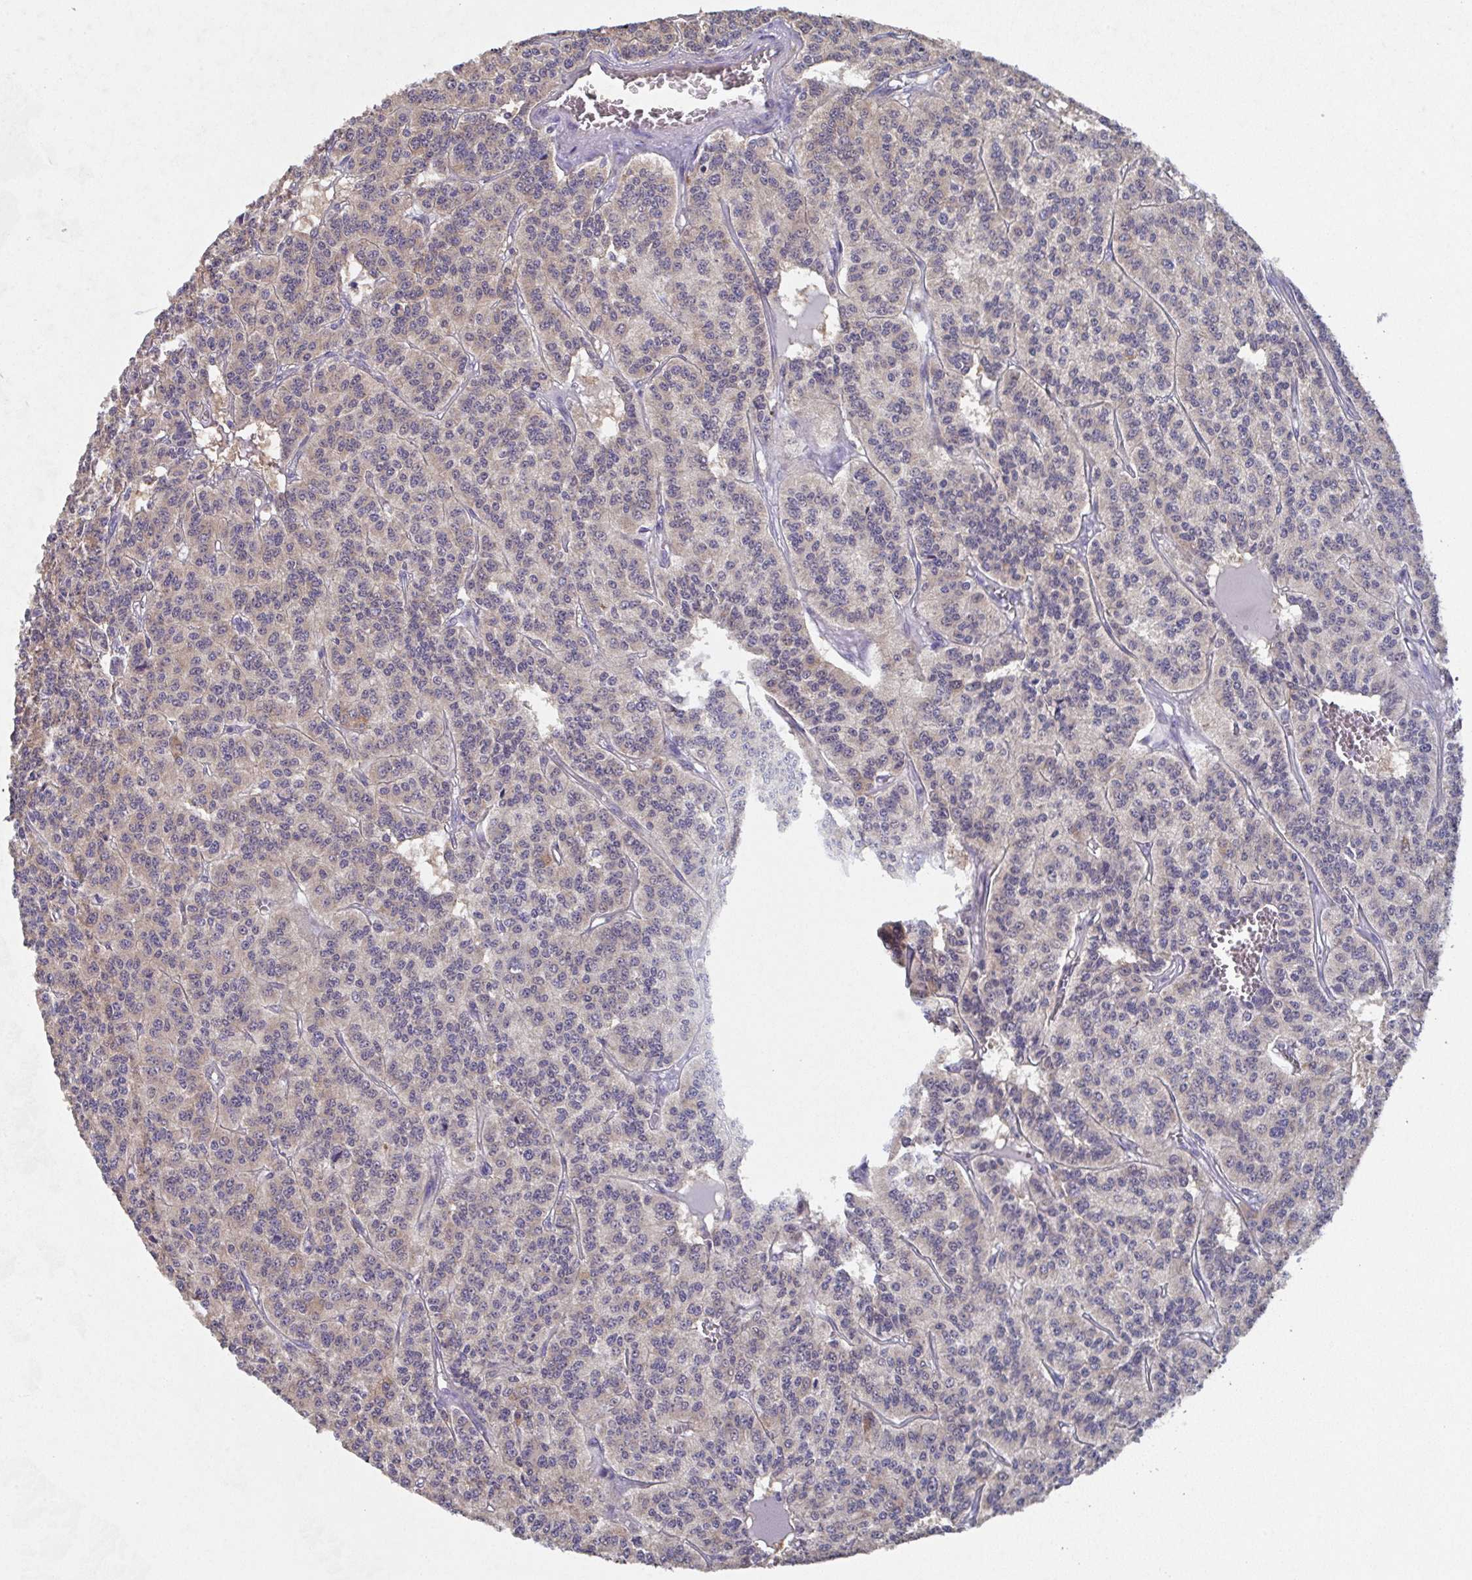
{"staining": {"intensity": "weak", "quantity": "25%-75%", "location": "cytoplasmic/membranous"}, "tissue": "carcinoid", "cell_type": "Tumor cells", "image_type": "cancer", "snomed": [{"axis": "morphology", "description": "Carcinoid, malignant, NOS"}, {"axis": "topography", "description": "Lung"}], "caption": "Immunohistochemistry histopathology image of neoplastic tissue: human carcinoid (malignant) stained using immunohistochemistry (IHC) reveals low levels of weak protein expression localized specifically in the cytoplasmic/membranous of tumor cells, appearing as a cytoplasmic/membranous brown color.", "gene": "MT-ND3", "patient": {"sex": "female", "age": 71}}